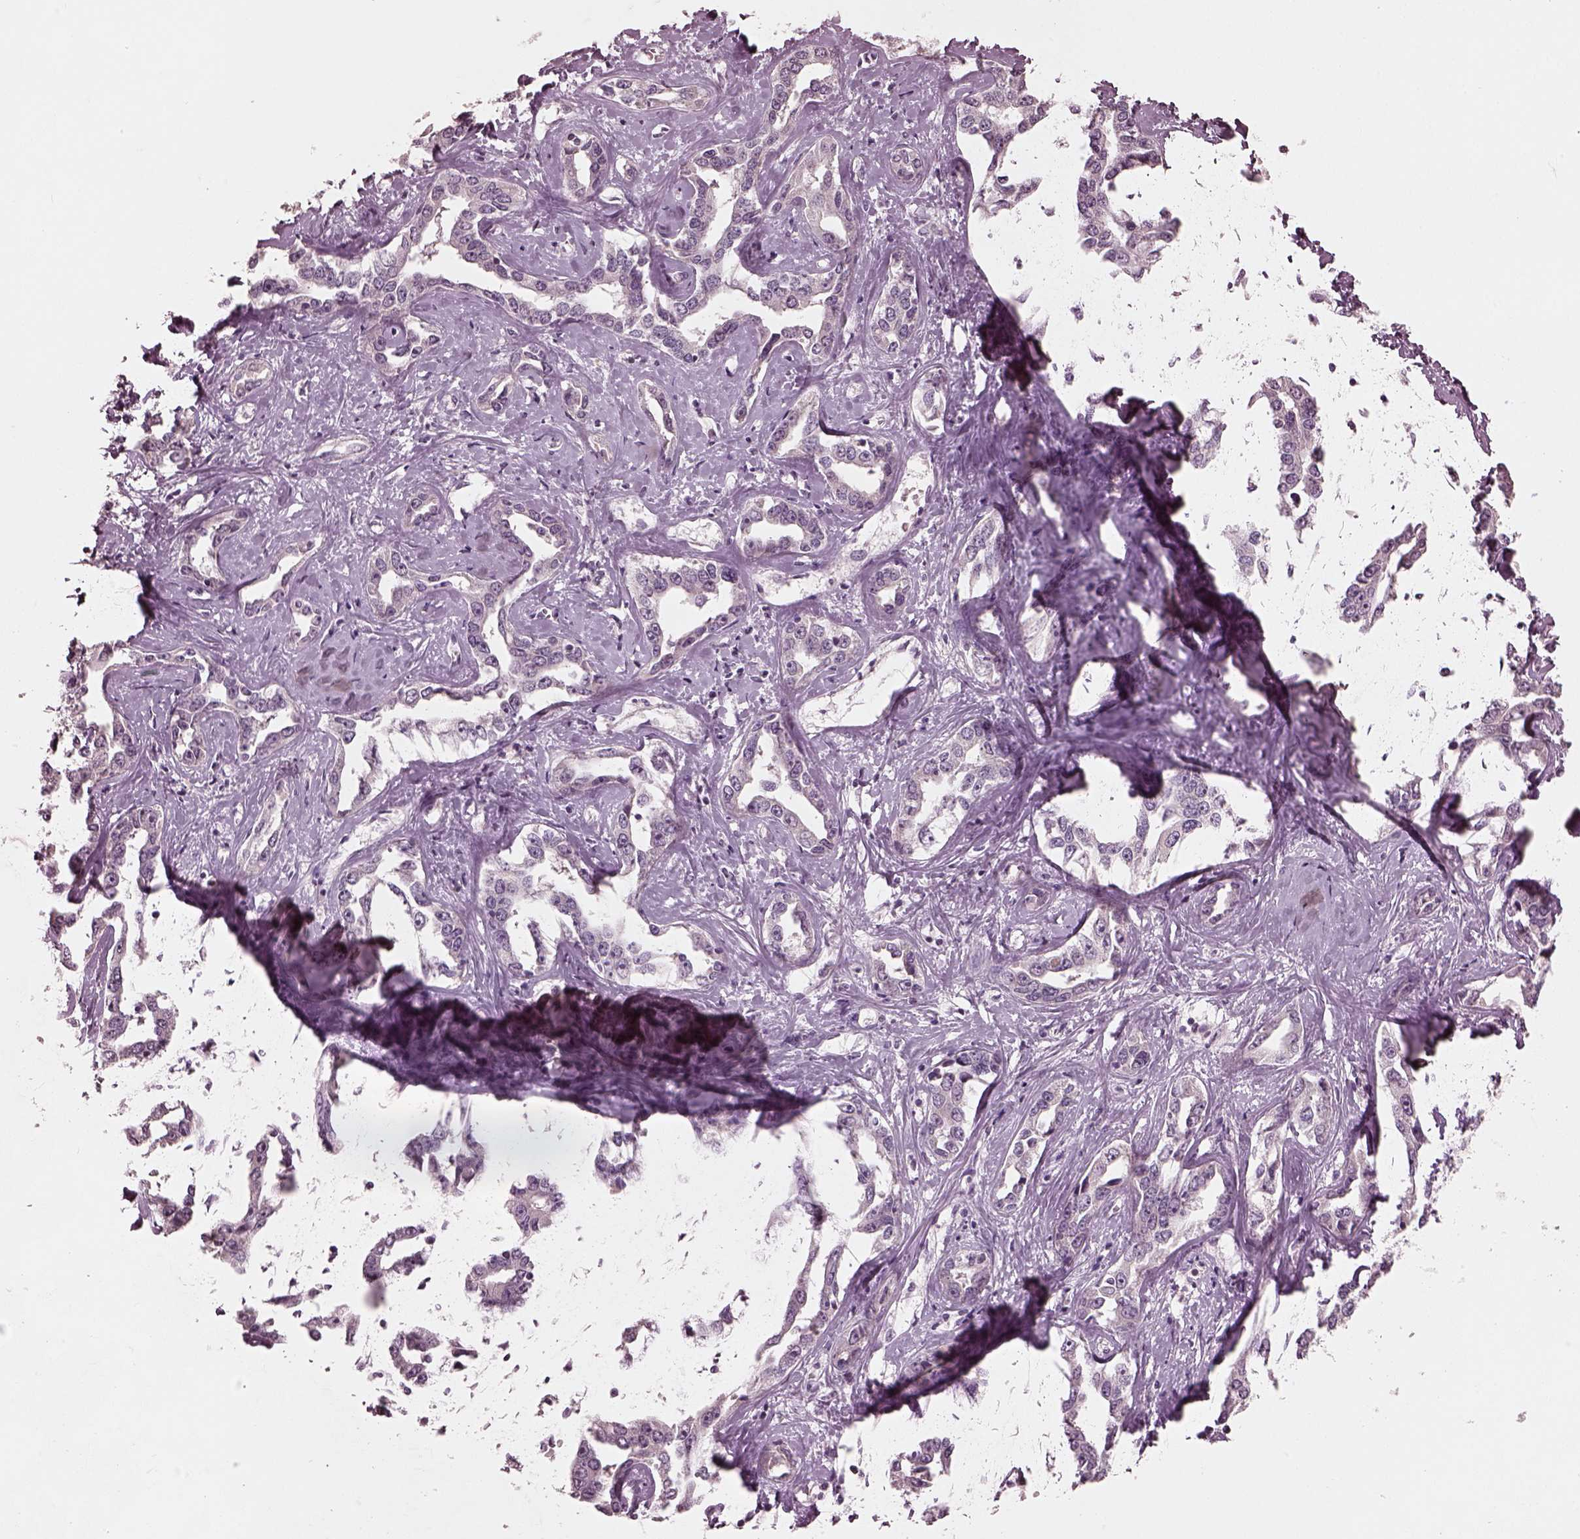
{"staining": {"intensity": "negative", "quantity": "none", "location": "none"}, "tissue": "liver cancer", "cell_type": "Tumor cells", "image_type": "cancer", "snomed": [{"axis": "morphology", "description": "Cholangiocarcinoma"}, {"axis": "topography", "description": "Liver"}], "caption": "Immunohistochemical staining of cholangiocarcinoma (liver) exhibits no significant expression in tumor cells.", "gene": "RGS7", "patient": {"sex": "male", "age": 59}}